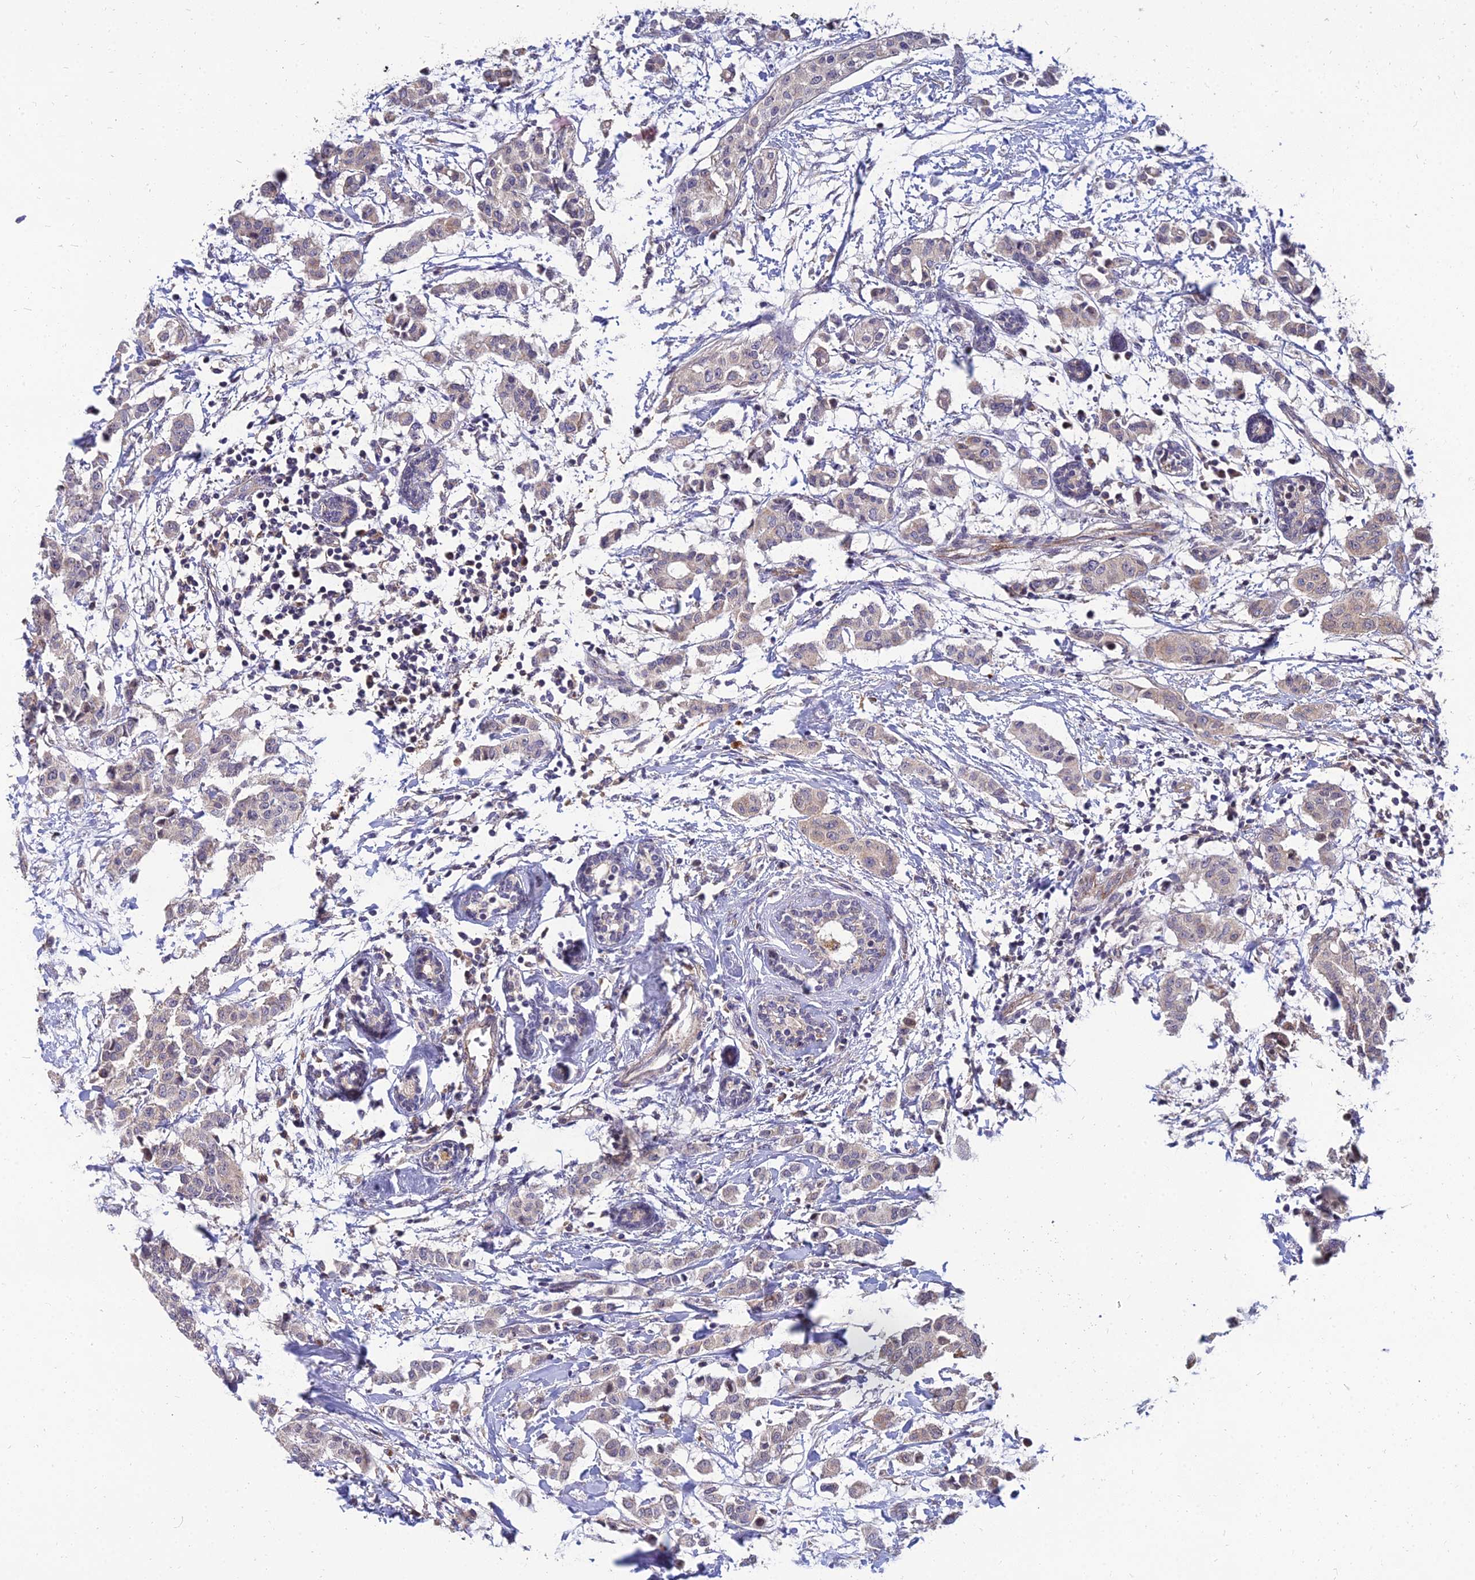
{"staining": {"intensity": "negative", "quantity": "none", "location": "none"}, "tissue": "breast cancer", "cell_type": "Tumor cells", "image_type": "cancer", "snomed": [{"axis": "morphology", "description": "Duct carcinoma"}, {"axis": "topography", "description": "Breast"}], "caption": "This histopathology image is of breast cancer stained with immunohistochemistry to label a protein in brown with the nuclei are counter-stained blue. There is no positivity in tumor cells. (DAB (3,3'-diaminobenzidine) immunohistochemistry (IHC) with hematoxylin counter stain).", "gene": "NPY", "patient": {"sex": "female", "age": 40}}